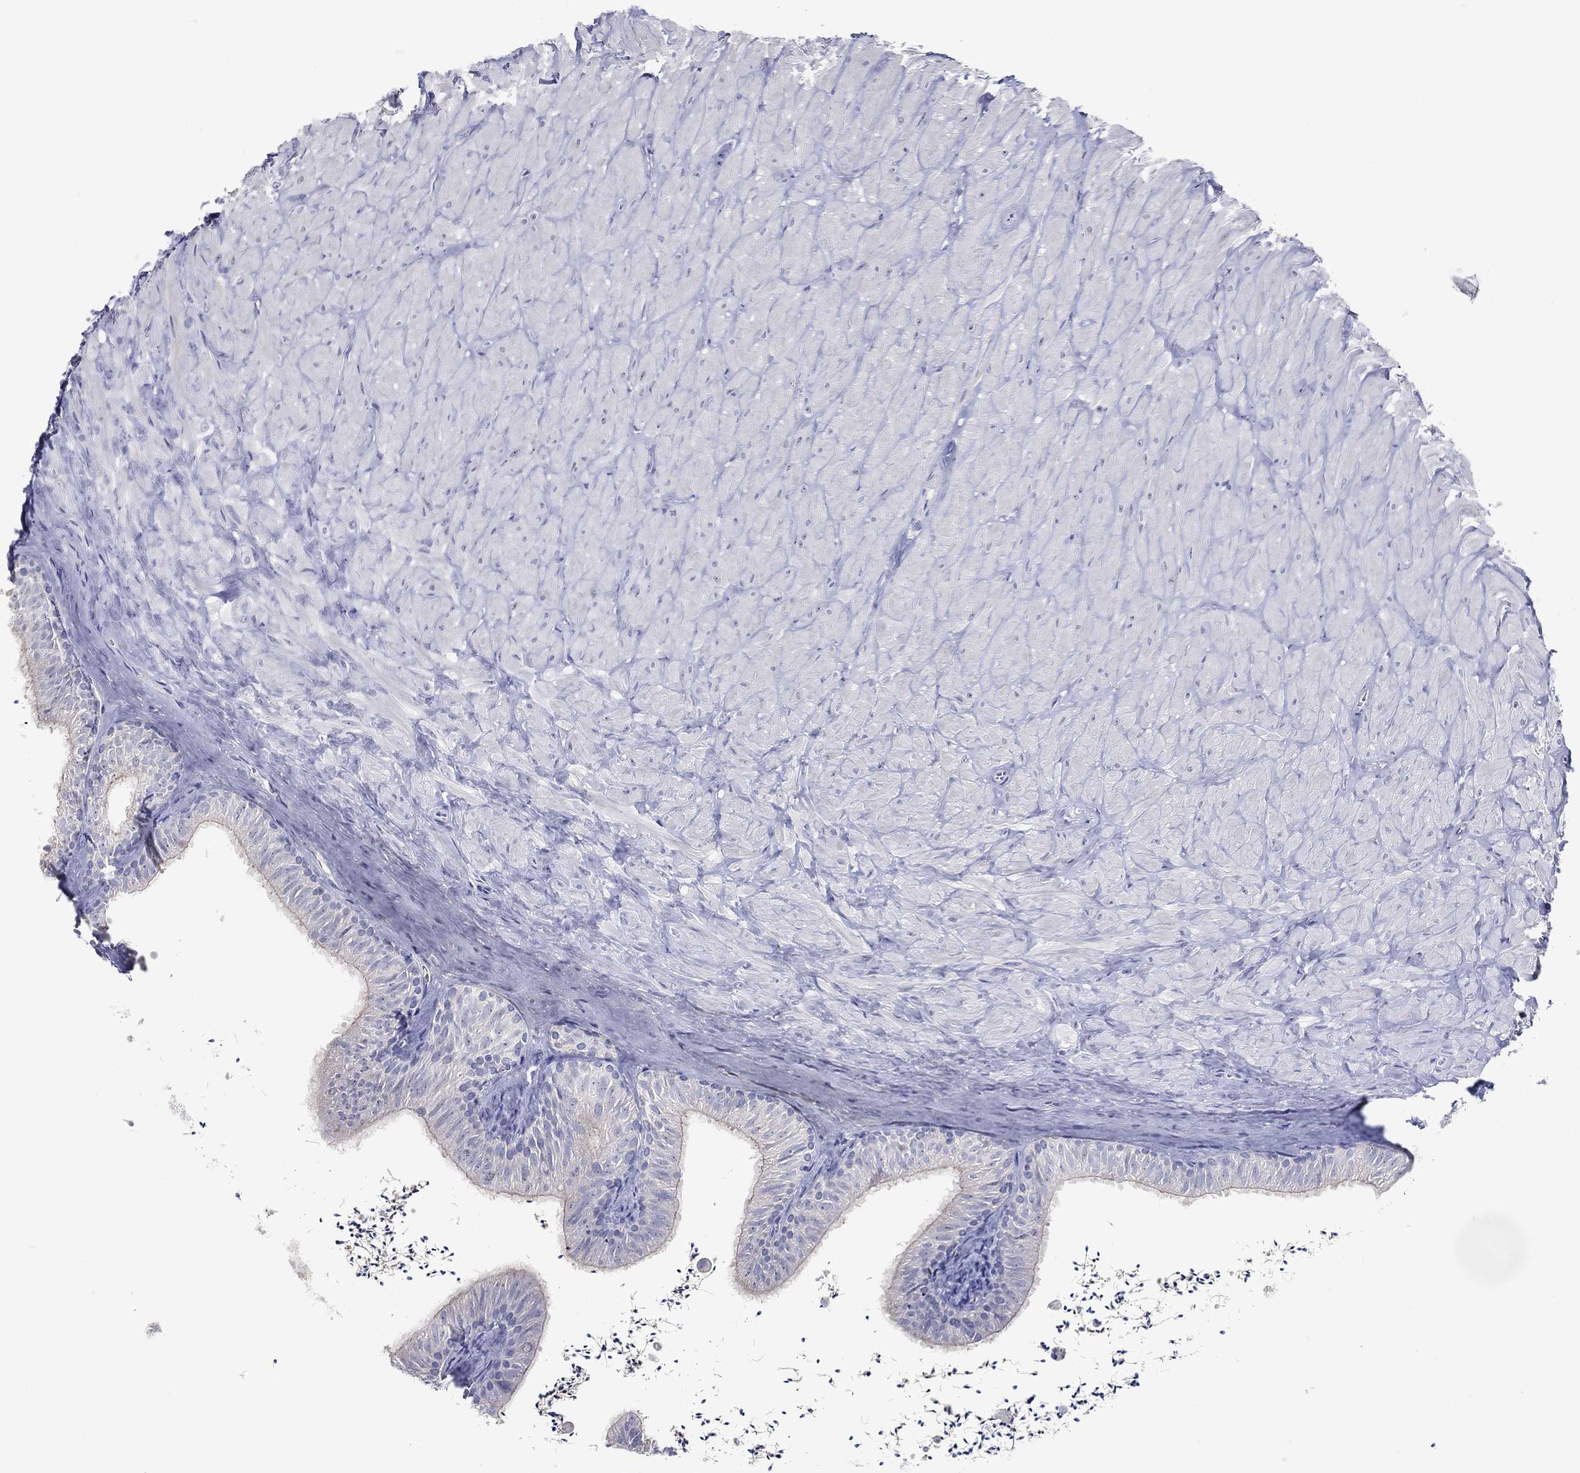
{"staining": {"intensity": "negative", "quantity": "none", "location": "none"}, "tissue": "epididymis", "cell_type": "Glandular cells", "image_type": "normal", "snomed": [{"axis": "morphology", "description": "Normal tissue, NOS"}, {"axis": "topography", "description": "Epididymis"}], "caption": "Benign epididymis was stained to show a protein in brown. There is no significant positivity in glandular cells.", "gene": "DNAH6", "patient": {"sex": "male", "age": 32}}